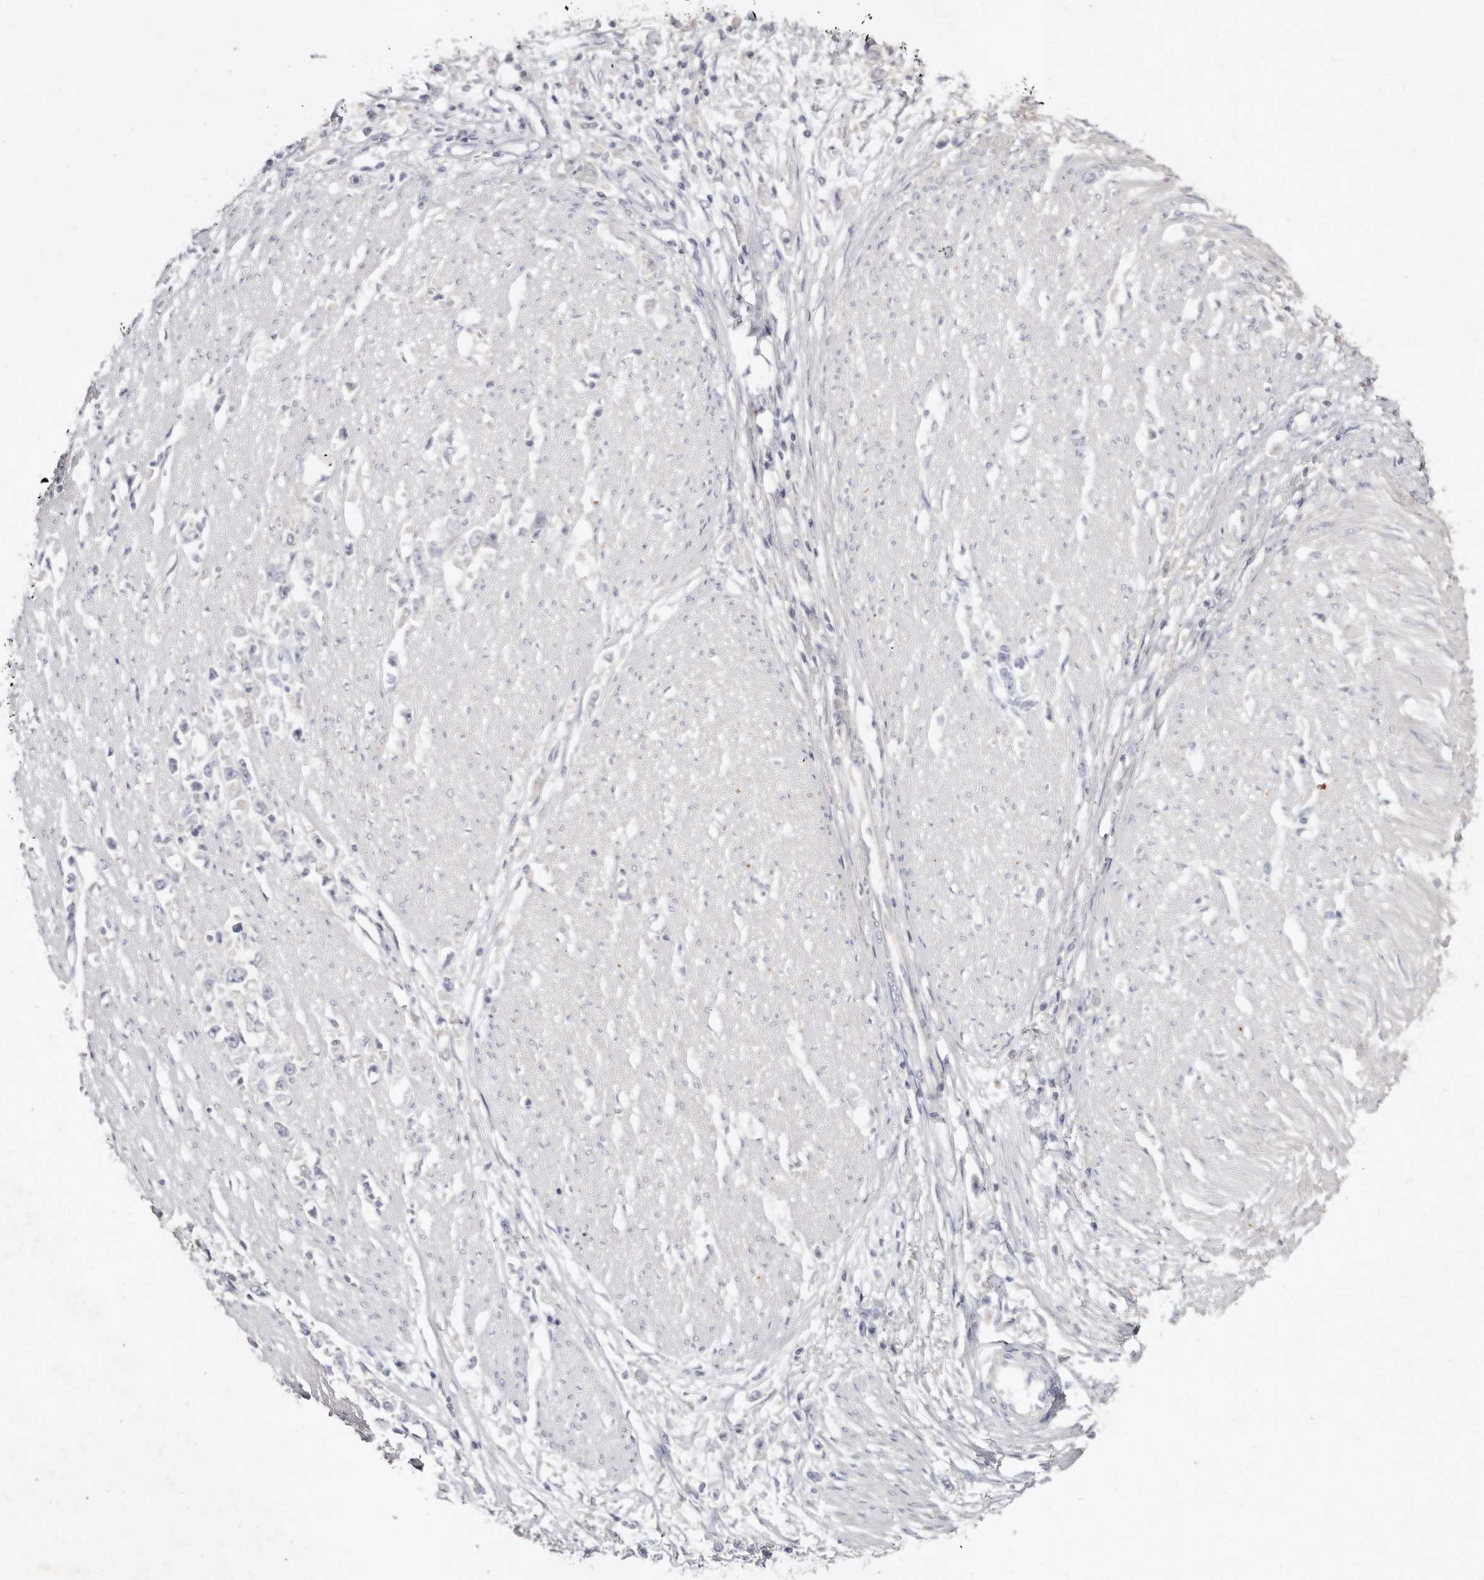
{"staining": {"intensity": "negative", "quantity": "none", "location": "none"}, "tissue": "stomach cancer", "cell_type": "Tumor cells", "image_type": "cancer", "snomed": [{"axis": "morphology", "description": "Adenocarcinoma, NOS"}, {"axis": "topography", "description": "Stomach"}], "caption": "This is an immunohistochemistry (IHC) photomicrograph of adenocarcinoma (stomach). There is no positivity in tumor cells.", "gene": "FARS2", "patient": {"sex": "female", "age": 59}}